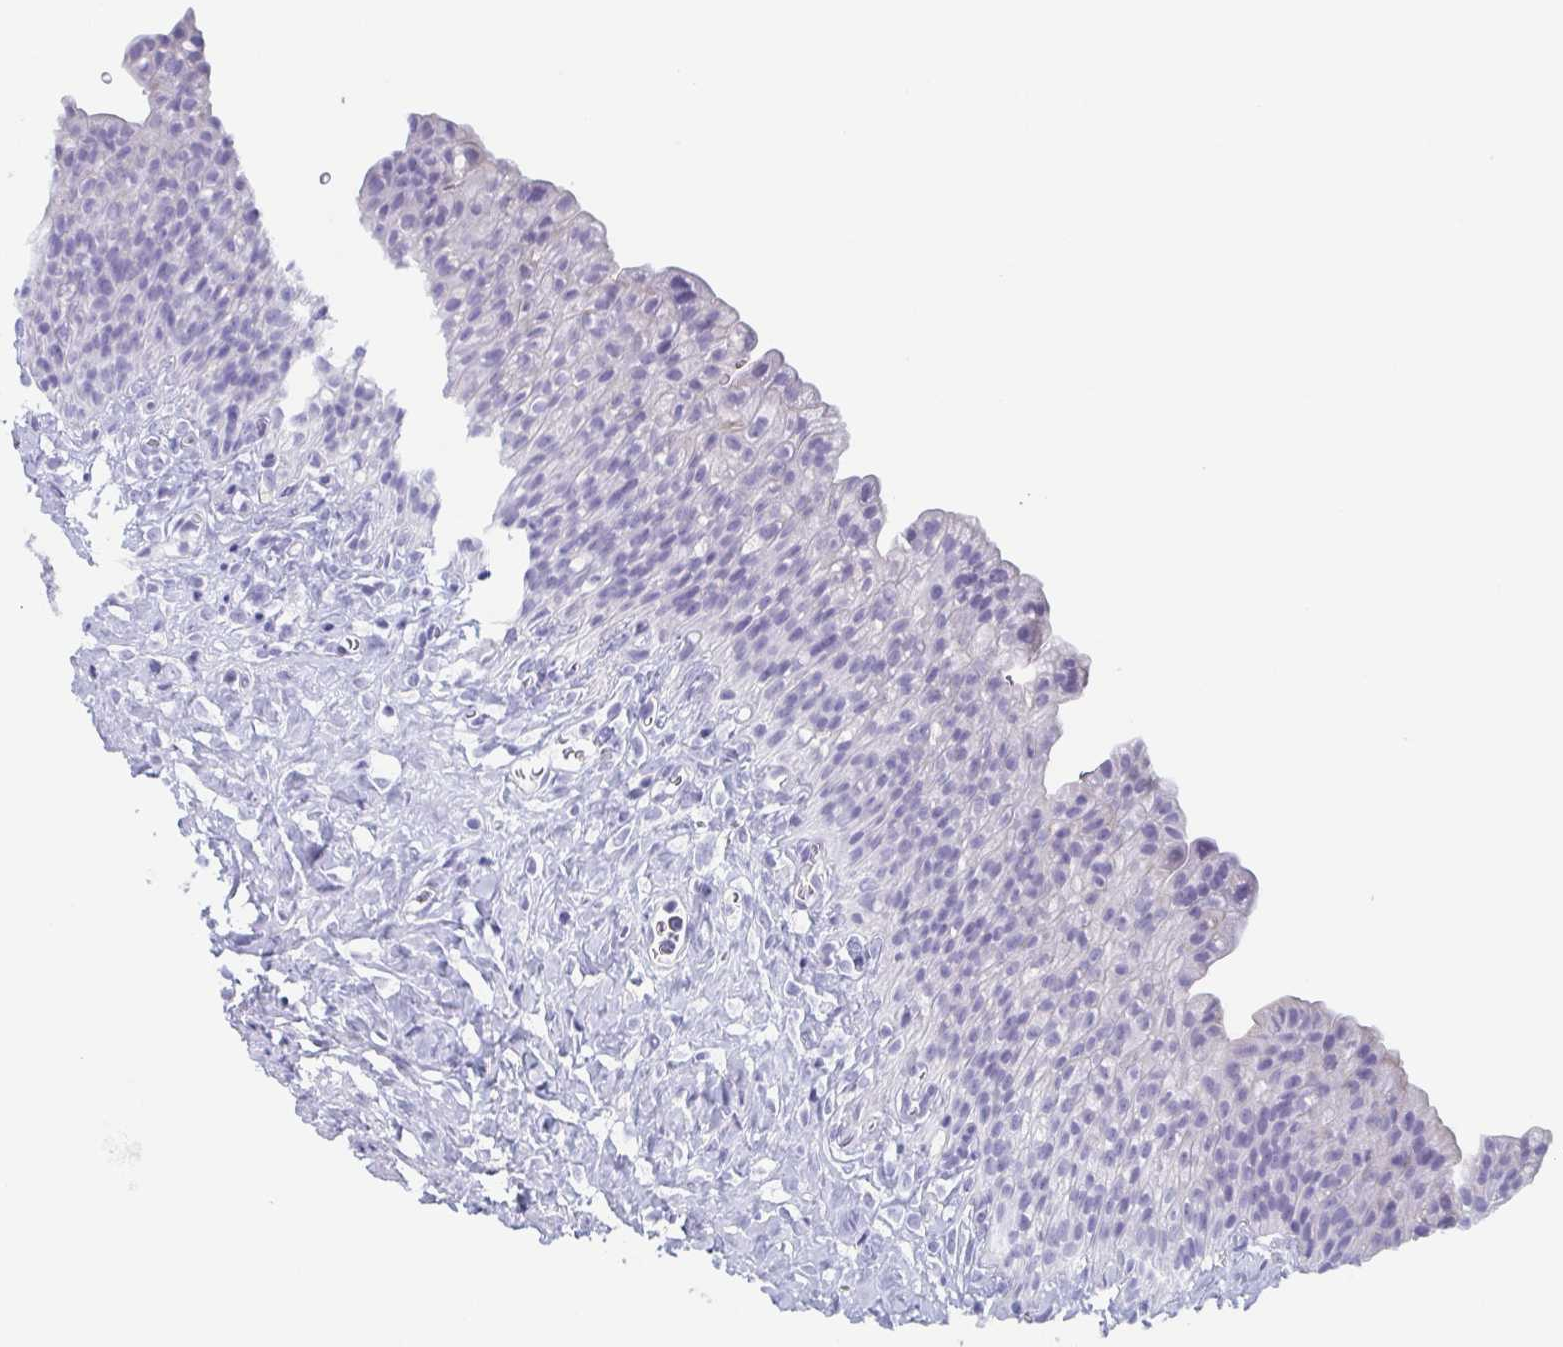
{"staining": {"intensity": "negative", "quantity": "none", "location": "none"}, "tissue": "urinary bladder", "cell_type": "Urothelial cells", "image_type": "normal", "snomed": [{"axis": "morphology", "description": "Normal tissue, NOS"}, {"axis": "topography", "description": "Urinary bladder"}, {"axis": "topography", "description": "Prostate"}], "caption": "A high-resolution histopathology image shows immunohistochemistry (IHC) staining of normal urinary bladder, which reveals no significant expression in urothelial cells.", "gene": "TAGLN3", "patient": {"sex": "male", "age": 76}}